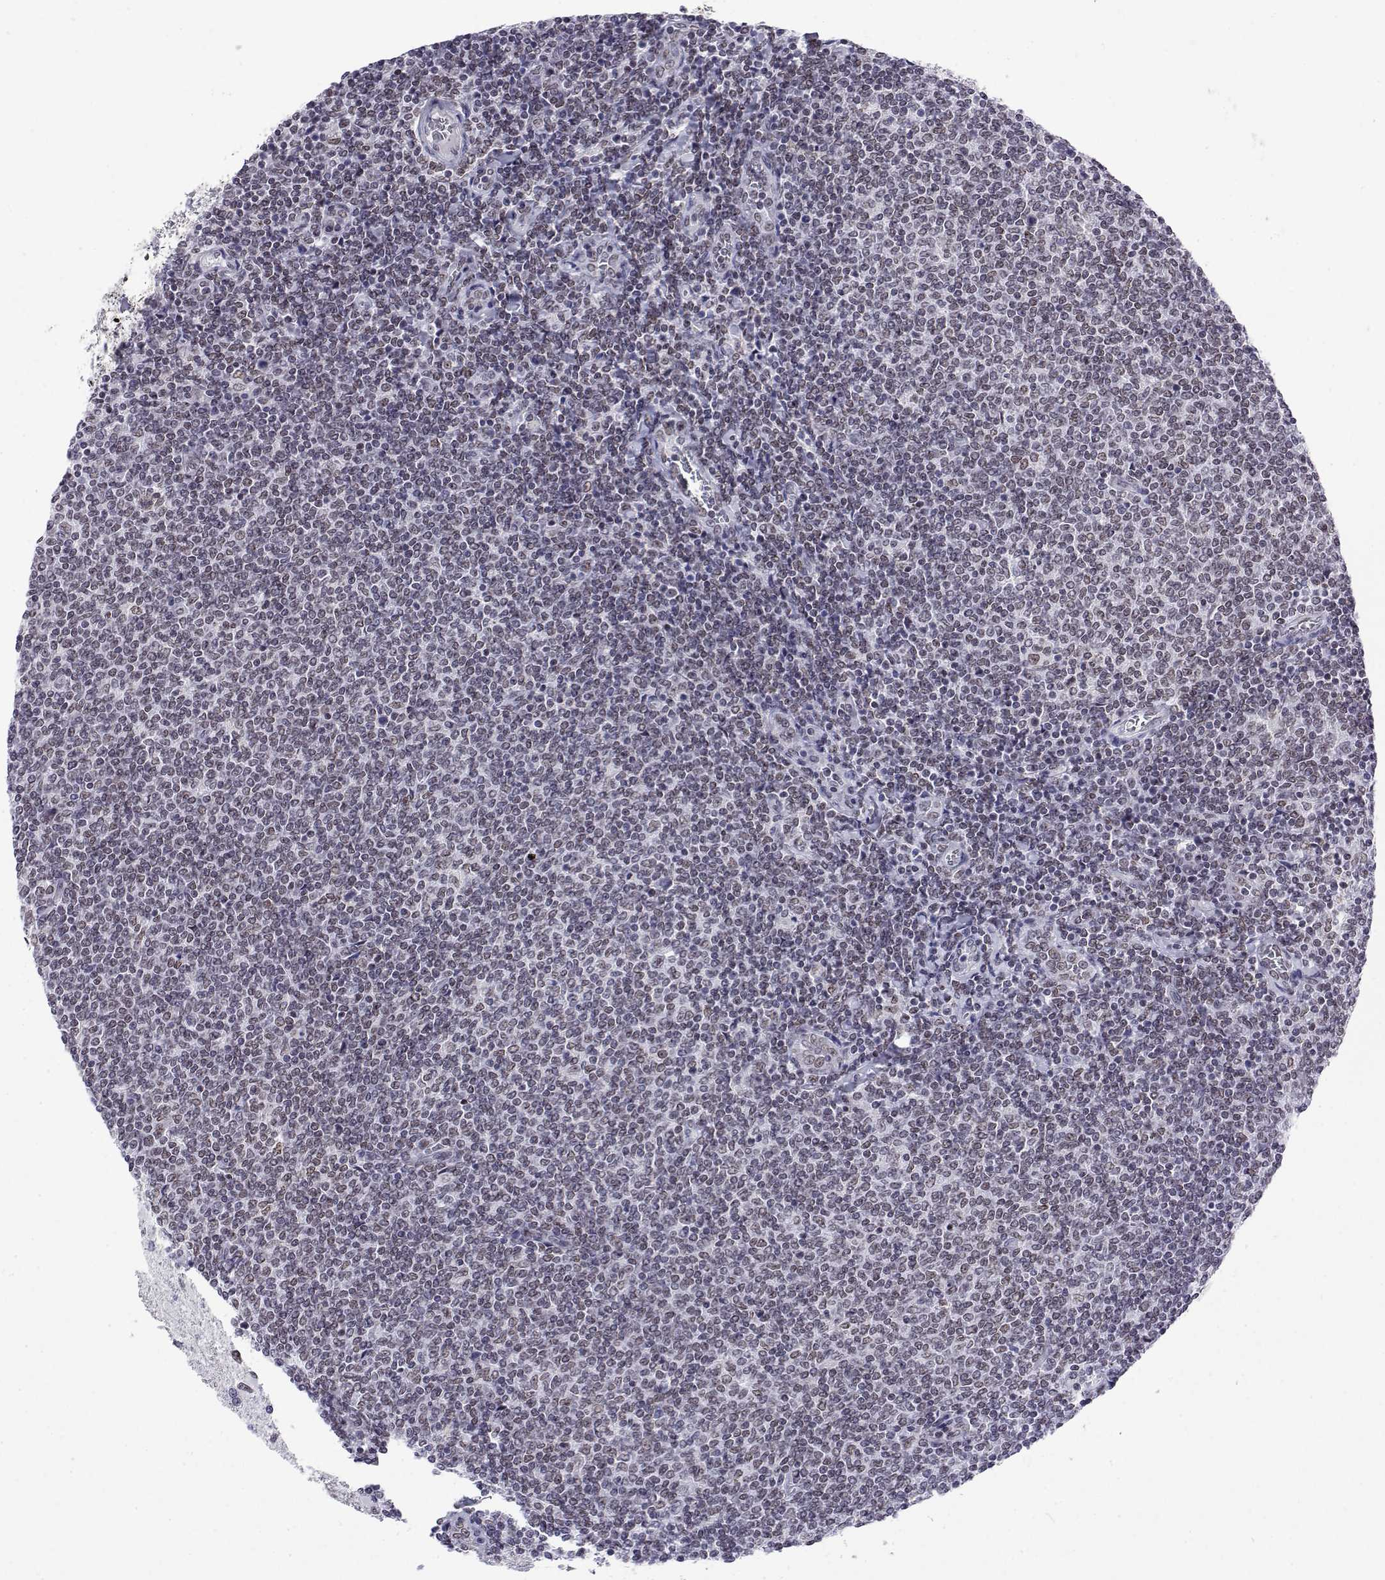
{"staining": {"intensity": "weak", "quantity": "25%-75%", "location": "cytoplasmic/membranous"}, "tissue": "lymphoma", "cell_type": "Tumor cells", "image_type": "cancer", "snomed": [{"axis": "morphology", "description": "Malignant lymphoma, non-Hodgkin's type, Low grade"}, {"axis": "topography", "description": "Lymph node"}], "caption": "Immunohistochemical staining of human malignant lymphoma, non-Hodgkin's type (low-grade) displays weak cytoplasmic/membranous protein staining in approximately 25%-75% of tumor cells.", "gene": "POLDIP3", "patient": {"sex": "male", "age": 52}}